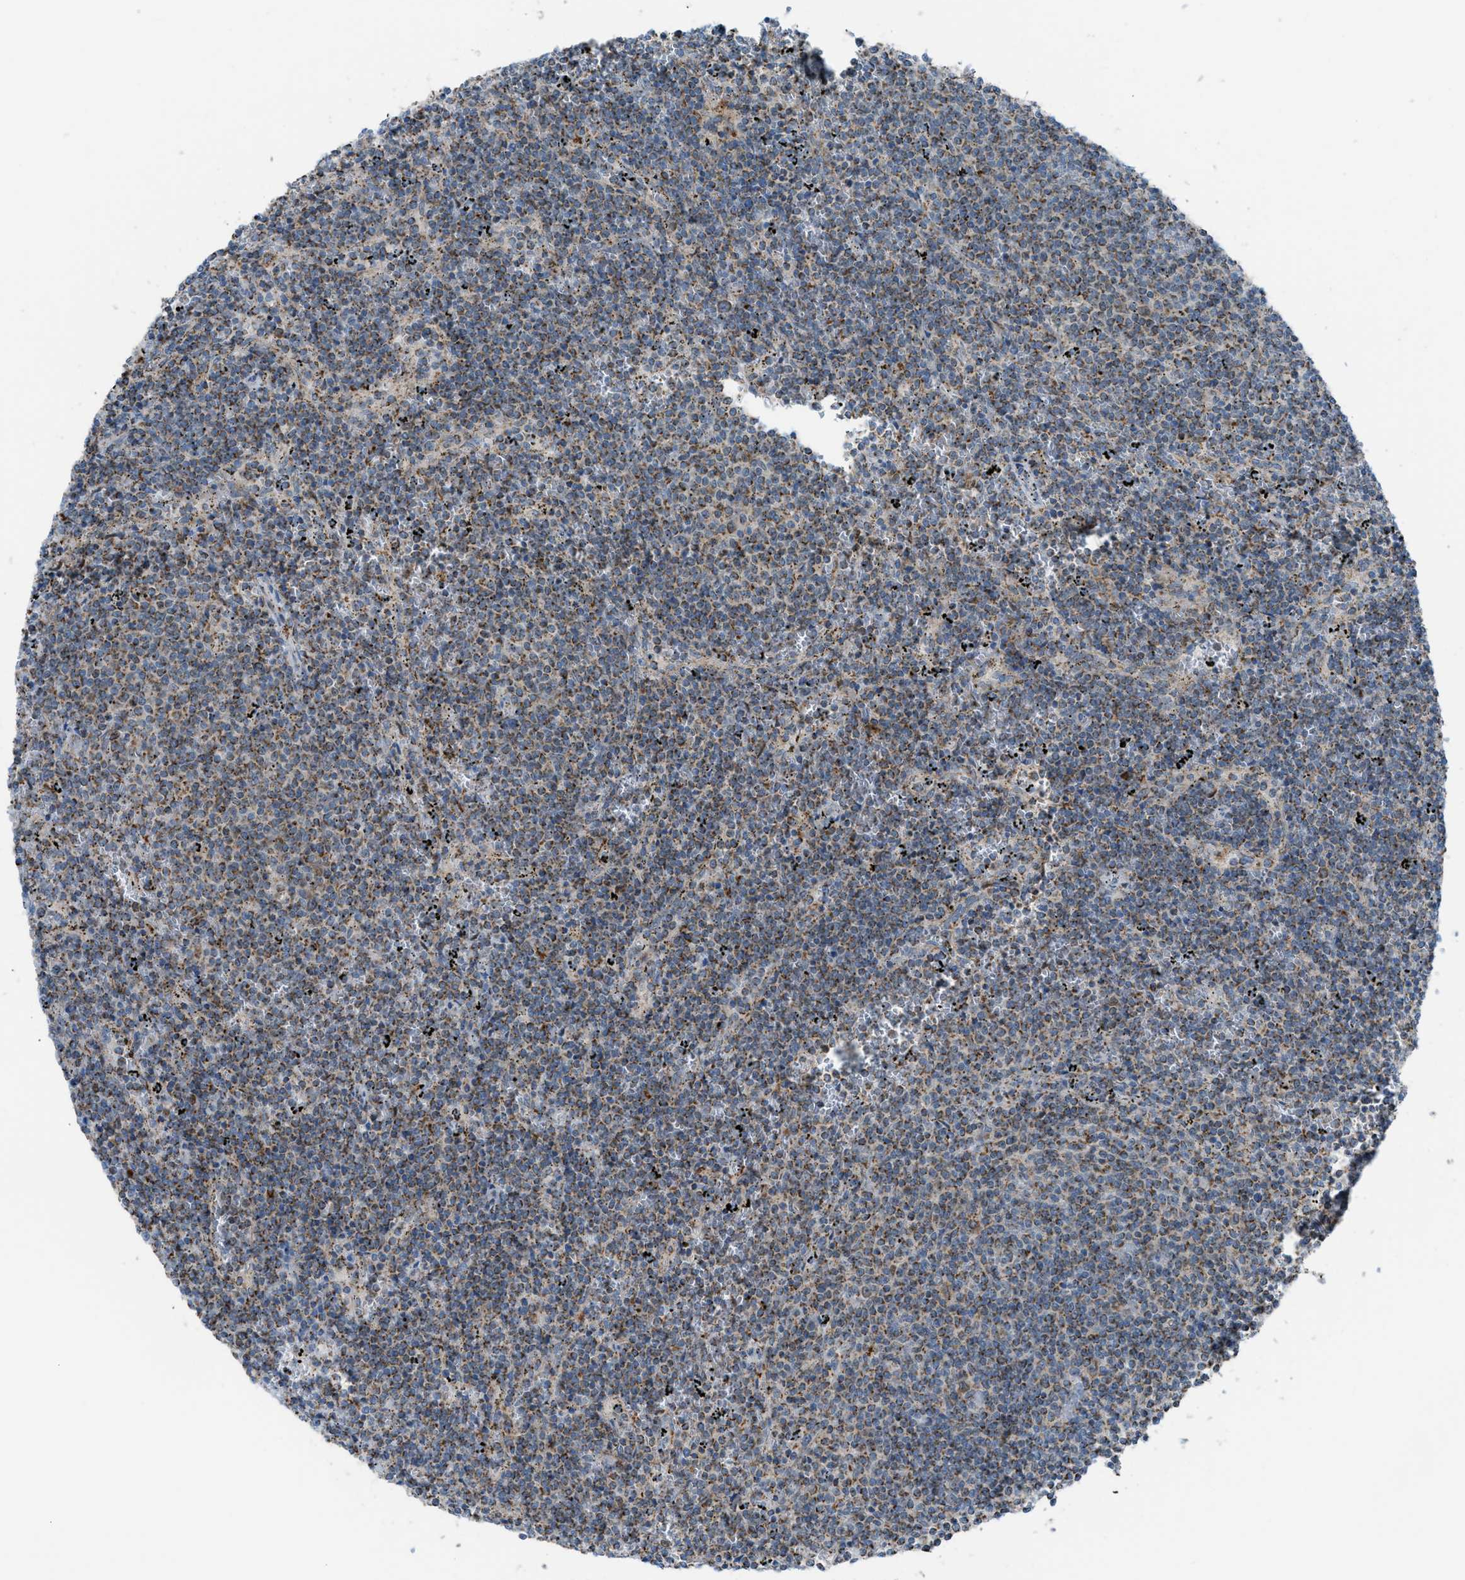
{"staining": {"intensity": "weak", "quantity": "25%-75%", "location": "cytoplasmic/membranous"}, "tissue": "lymphoma", "cell_type": "Tumor cells", "image_type": "cancer", "snomed": [{"axis": "morphology", "description": "Malignant lymphoma, non-Hodgkin's type, Low grade"}, {"axis": "topography", "description": "Spleen"}], "caption": "Malignant lymphoma, non-Hodgkin's type (low-grade) tissue exhibits weak cytoplasmic/membranous staining in approximately 25%-75% of tumor cells", "gene": "SRM", "patient": {"sex": "female", "age": 50}}